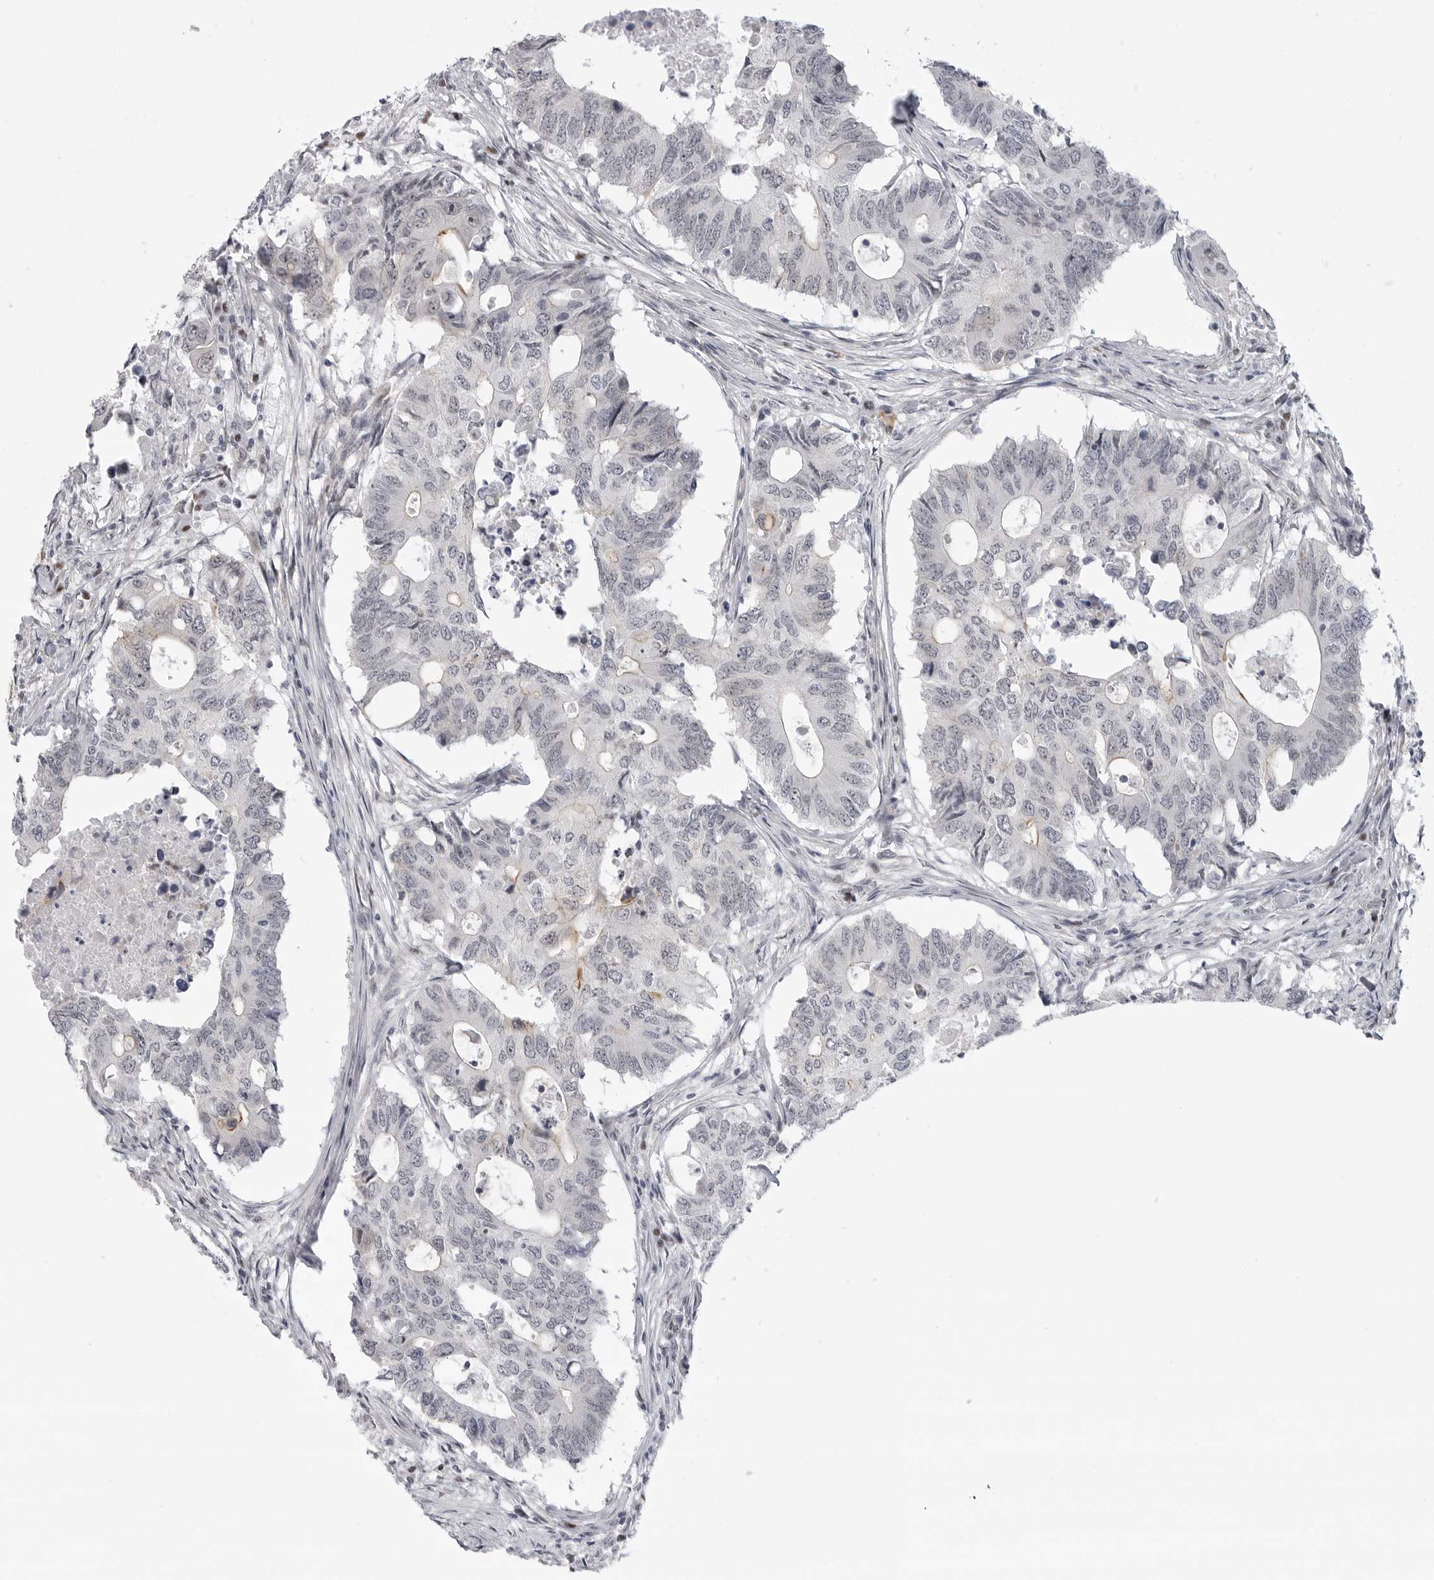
{"staining": {"intensity": "negative", "quantity": "none", "location": "none"}, "tissue": "colorectal cancer", "cell_type": "Tumor cells", "image_type": "cancer", "snomed": [{"axis": "morphology", "description": "Adenocarcinoma, NOS"}, {"axis": "topography", "description": "Colon"}], "caption": "Tumor cells show no significant protein positivity in colorectal cancer (adenocarcinoma).", "gene": "CEP295NL", "patient": {"sex": "male", "age": 71}}